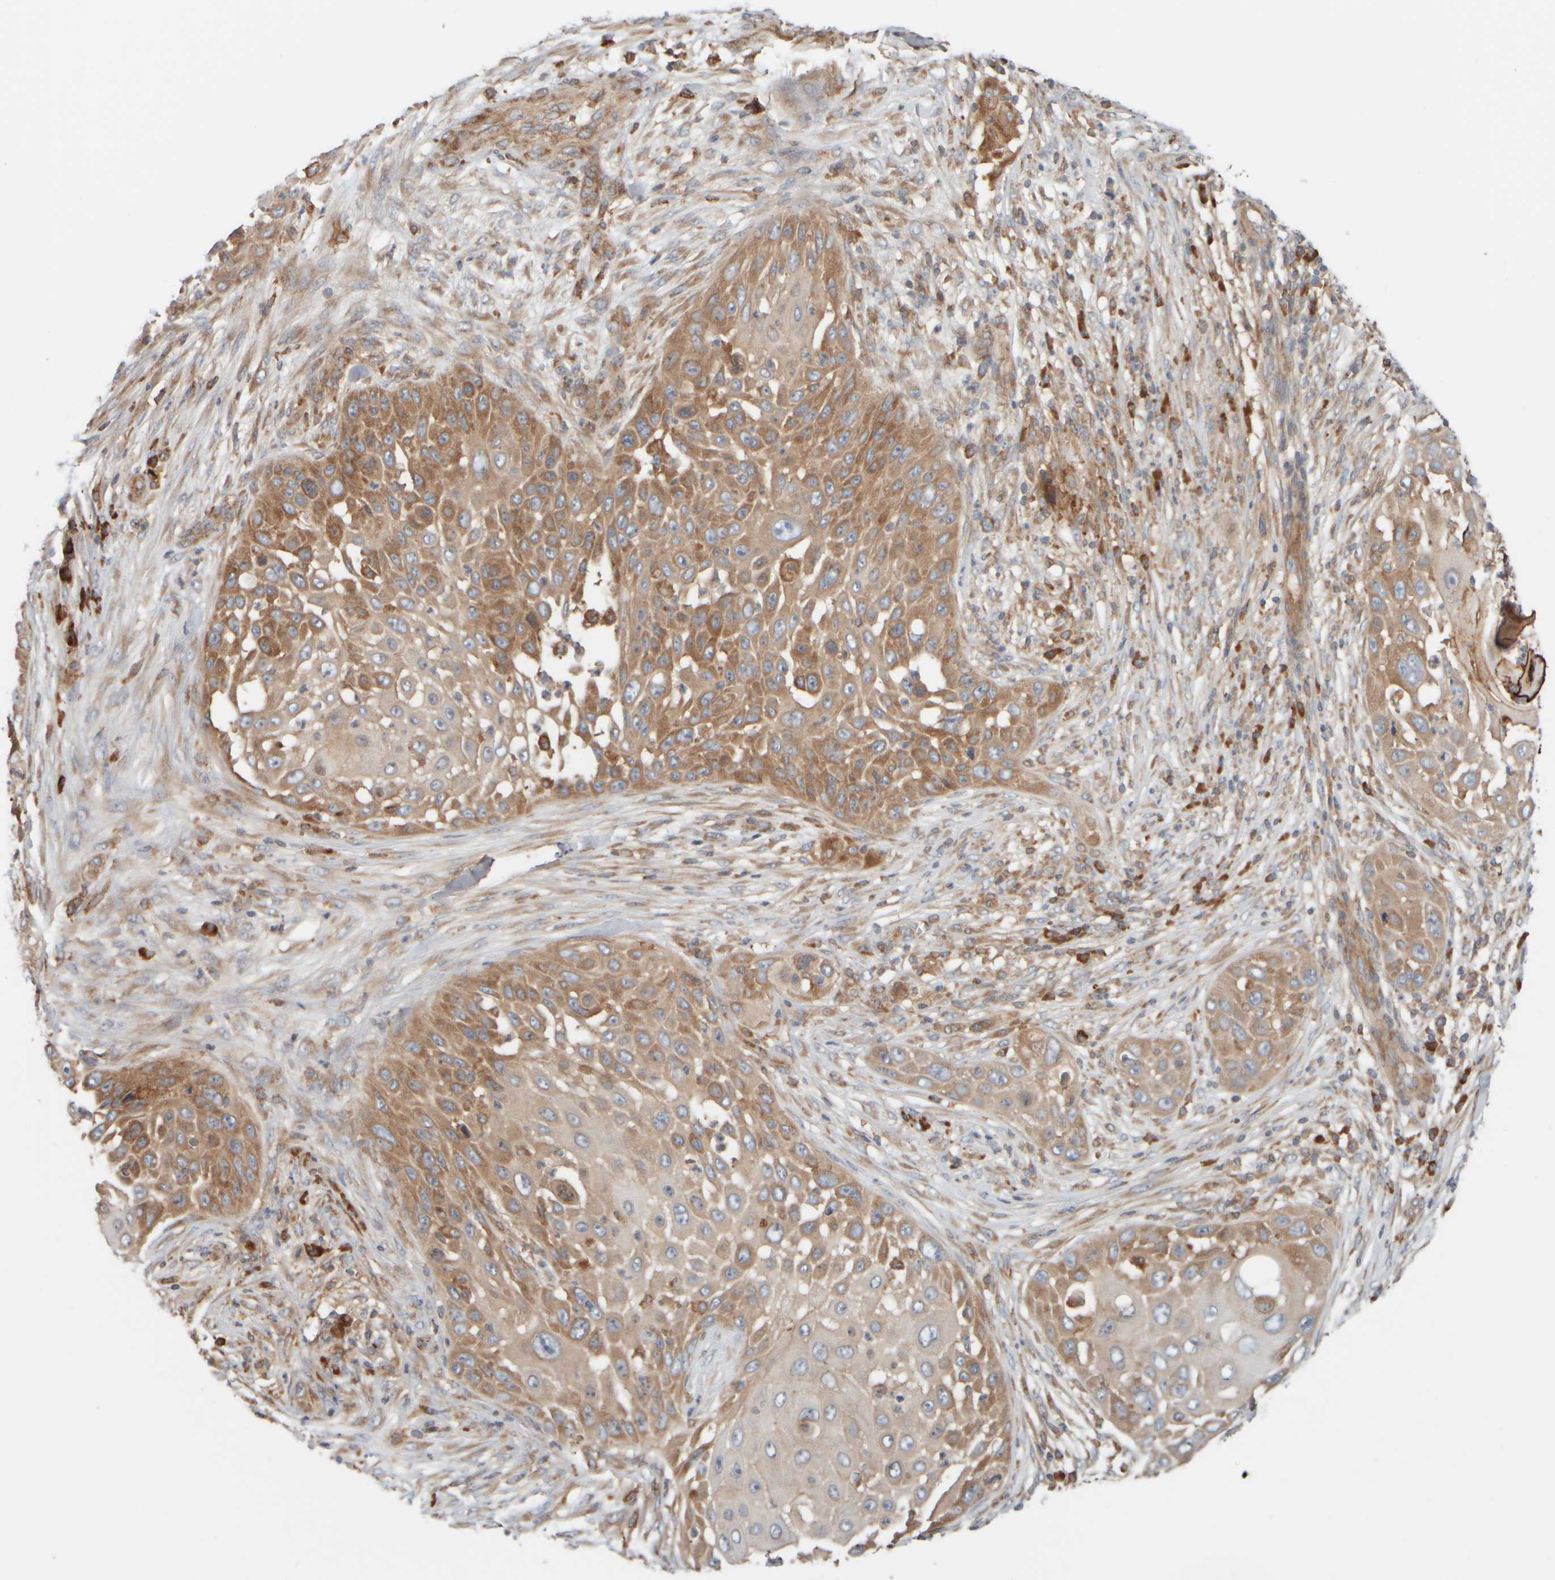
{"staining": {"intensity": "moderate", "quantity": ">75%", "location": "cytoplasmic/membranous"}, "tissue": "skin cancer", "cell_type": "Tumor cells", "image_type": "cancer", "snomed": [{"axis": "morphology", "description": "Squamous cell carcinoma, NOS"}, {"axis": "topography", "description": "Skin"}], "caption": "An immunohistochemistry (IHC) image of tumor tissue is shown. Protein staining in brown shows moderate cytoplasmic/membranous positivity in skin cancer (squamous cell carcinoma) within tumor cells.", "gene": "EIF2B3", "patient": {"sex": "female", "age": 44}}